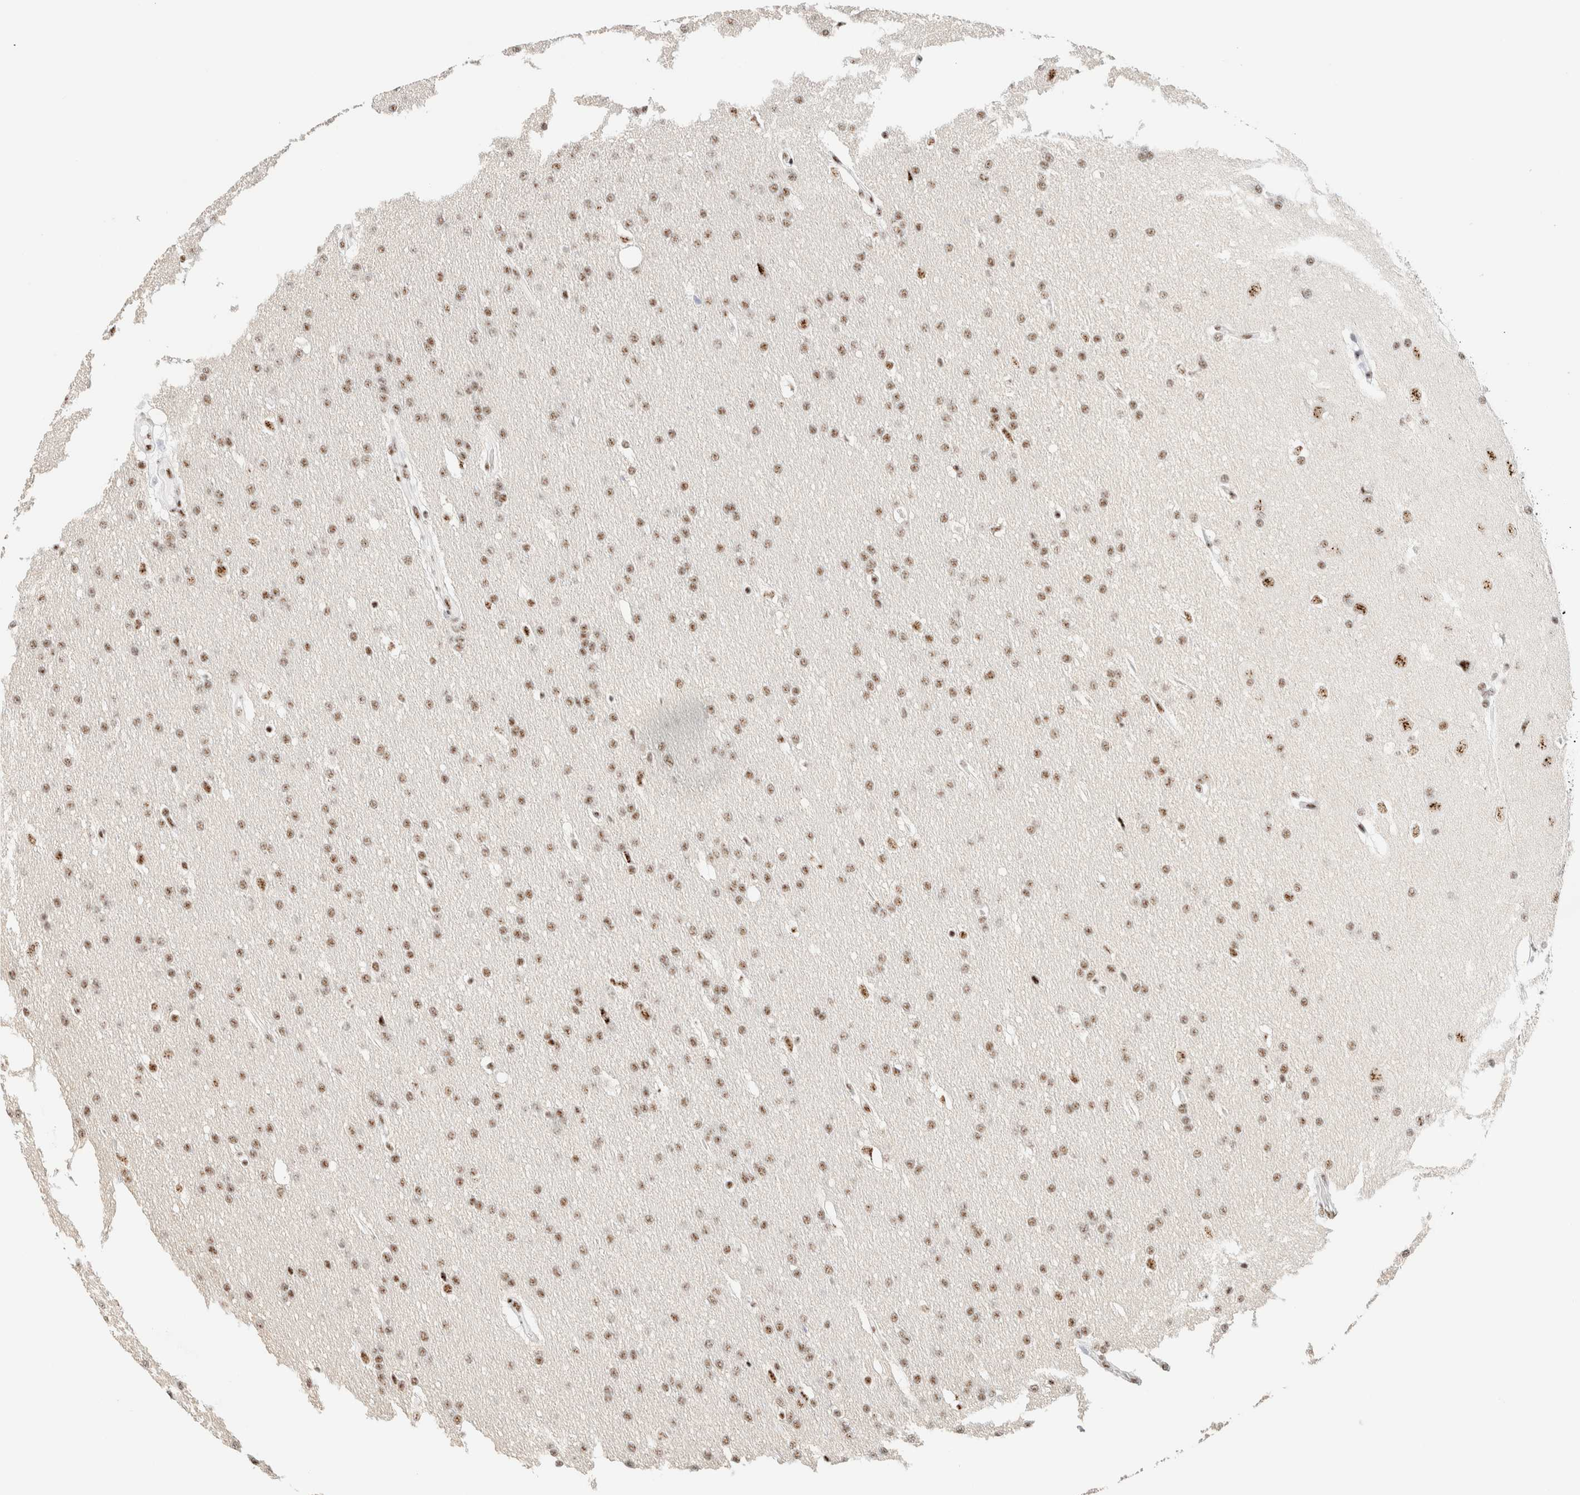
{"staining": {"intensity": "moderate", "quantity": ">75%", "location": "nuclear"}, "tissue": "glioma", "cell_type": "Tumor cells", "image_type": "cancer", "snomed": [{"axis": "morphology", "description": "Glioma, malignant, Low grade"}, {"axis": "topography", "description": "Brain"}], "caption": "Immunohistochemical staining of human malignant low-grade glioma displays moderate nuclear protein staining in approximately >75% of tumor cells. (IHC, brightfield microscopy, high magnification).", "gene": "SON", "patient": {"sex": "female", "age": 37}}